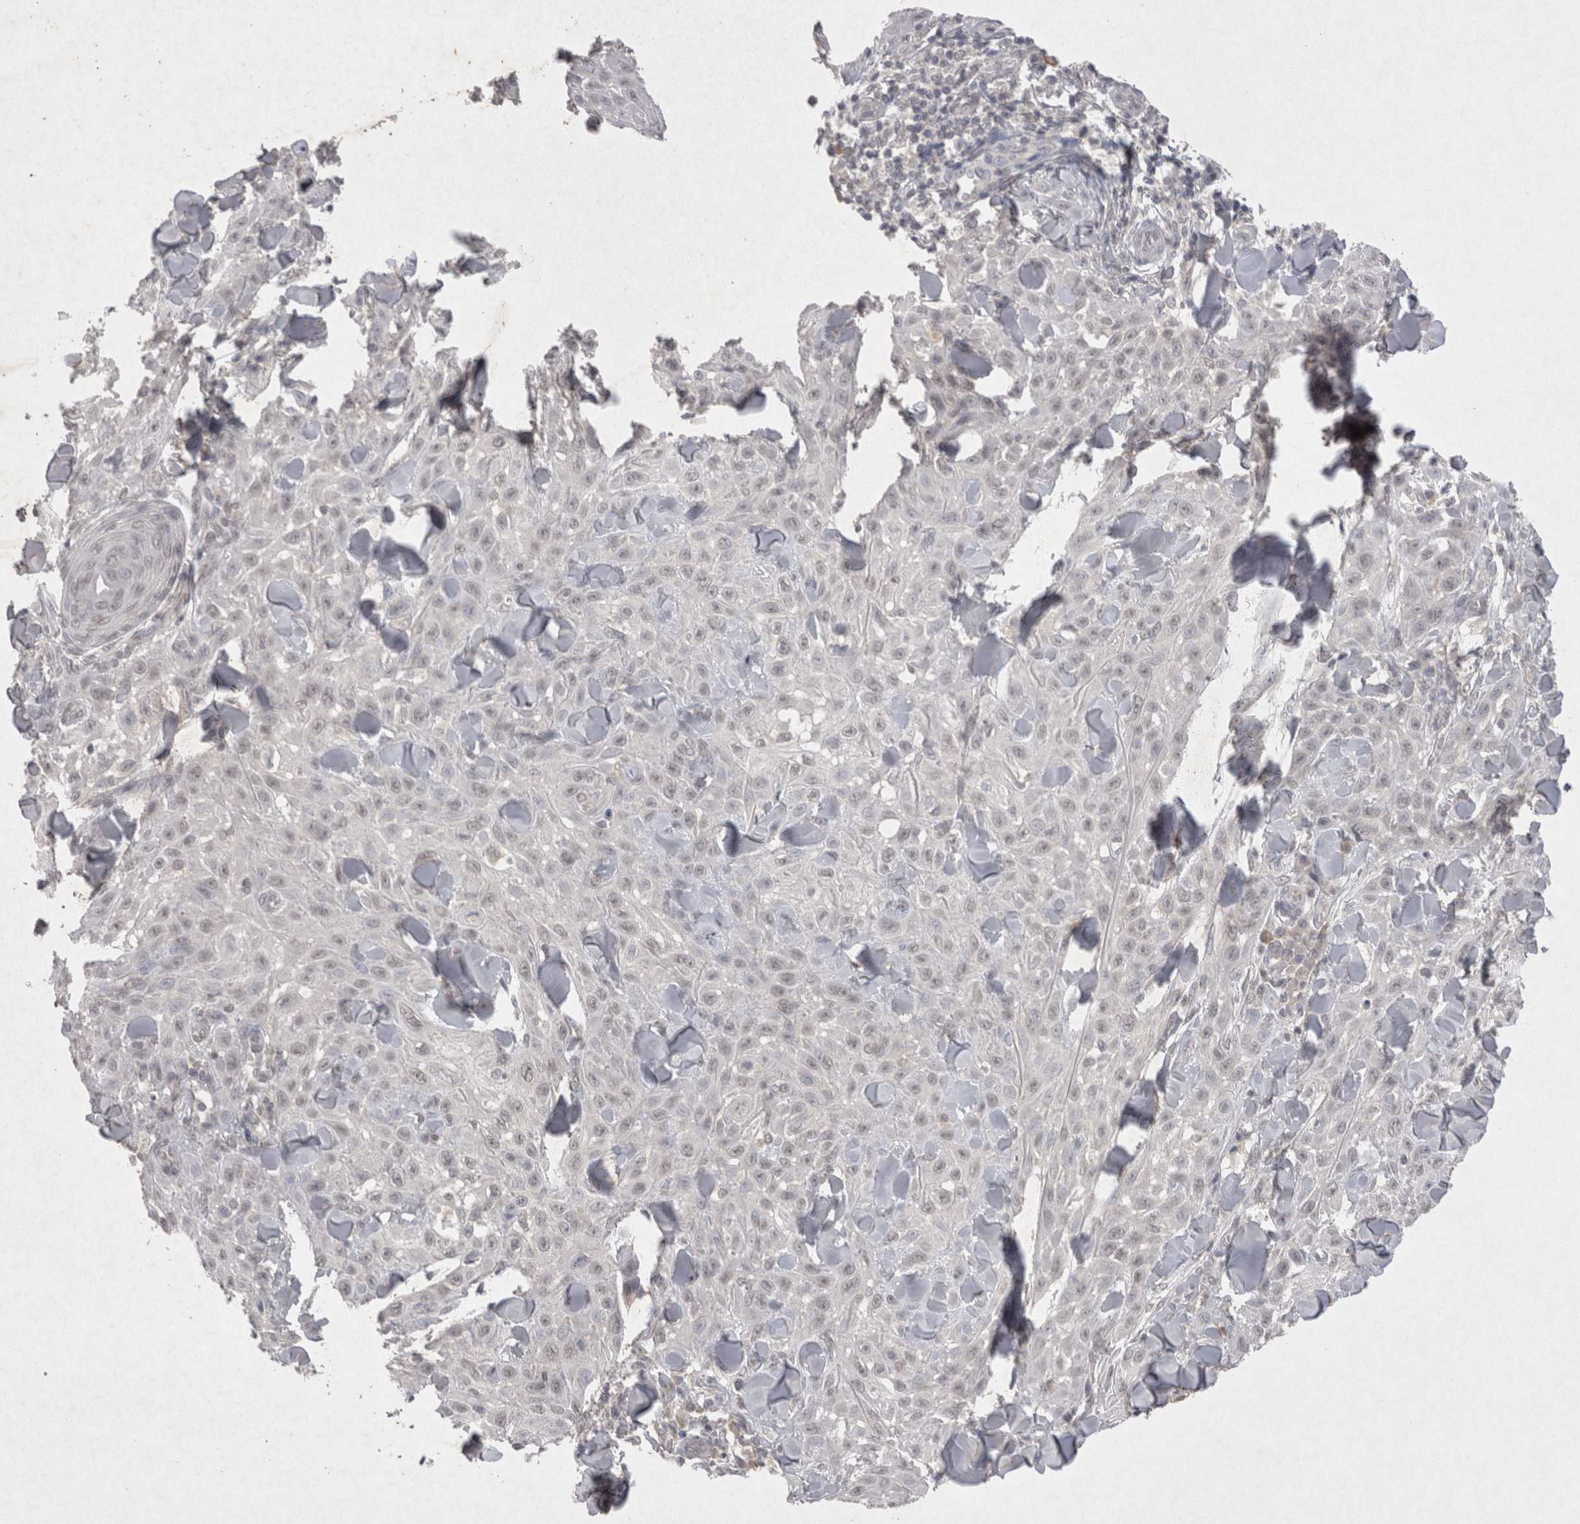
{"staining": {"intensity": "negative", "quantity": "none", "location": "none"}, "tissue": "skin cancer", "cell_type": "Tumor cells", "image_type": "cancer", "snomed": [{"axis": "morphology", "description": "Squamous cell carcinoma, NOS"}, {"axis": "topography", "description": "Skin"}], "caption": "This is a histopathology image of immunohistochemistry staining of skin squamous cell carcinoma, which shows no positivity in tumor cells.", "gene": "LYVE1", "patient": {"sex": "male", "age": 24}}